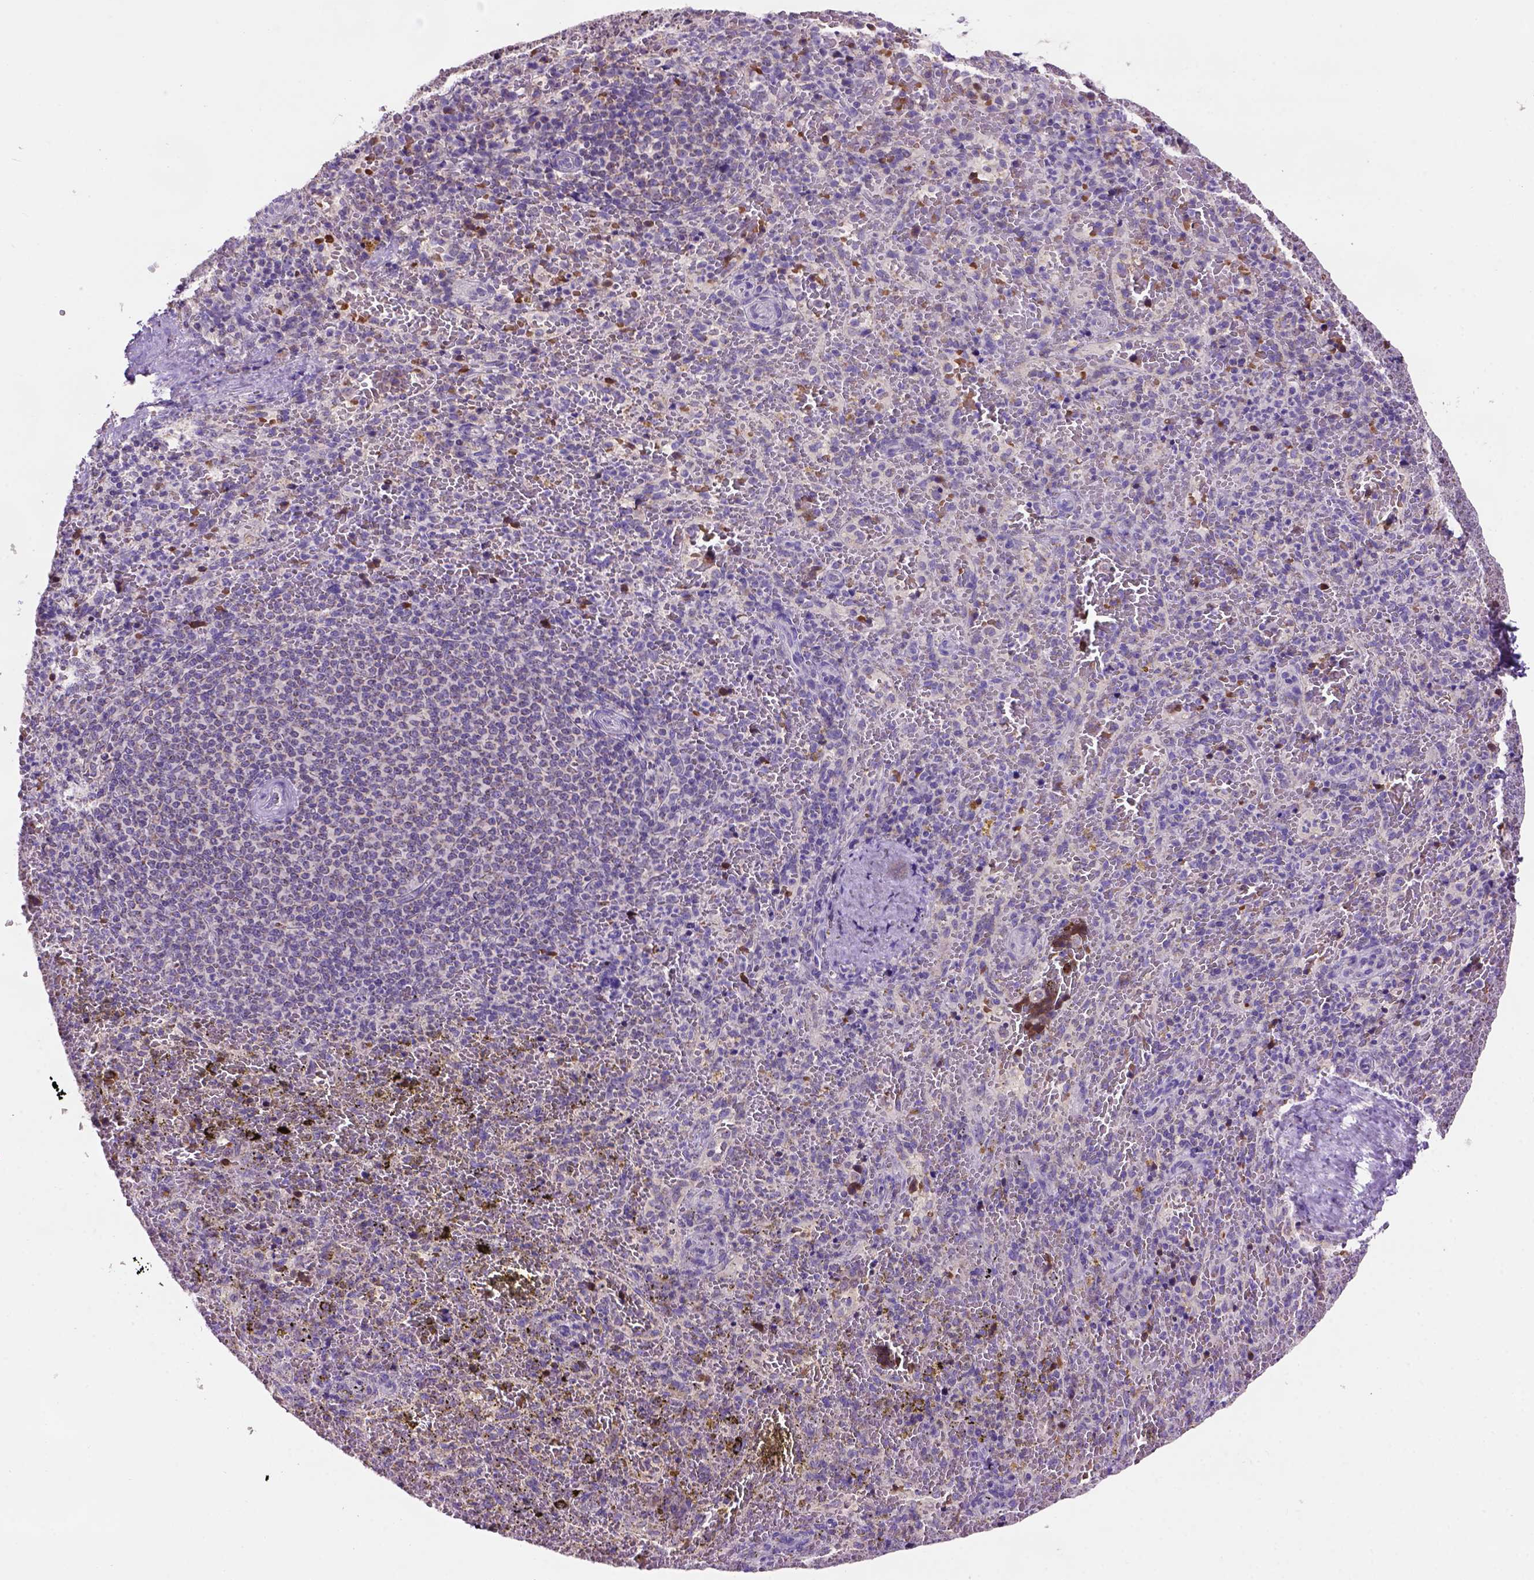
{"staining": {"intensity": "moderate", "quantity": "<25%", "location": "cytoplasmic/membranous"}, "tissue": "spleen", "cell_type": "Cells in red pulp", "image_type": "normal", "snomed": [{"axis": "morphology", "description": "Normal tissue, NOS"}, {"axis": "topography", "description": "Spleen"}], "caption": "This is an image of immunohistochemistry (IHC) staining of unremarkable spleen, which shows moderate positivity in the cytoplasmic/membranous of cells in red pulp.", "gene": "L2HGDH", "patient": {"sex": "female", "age": 50}}